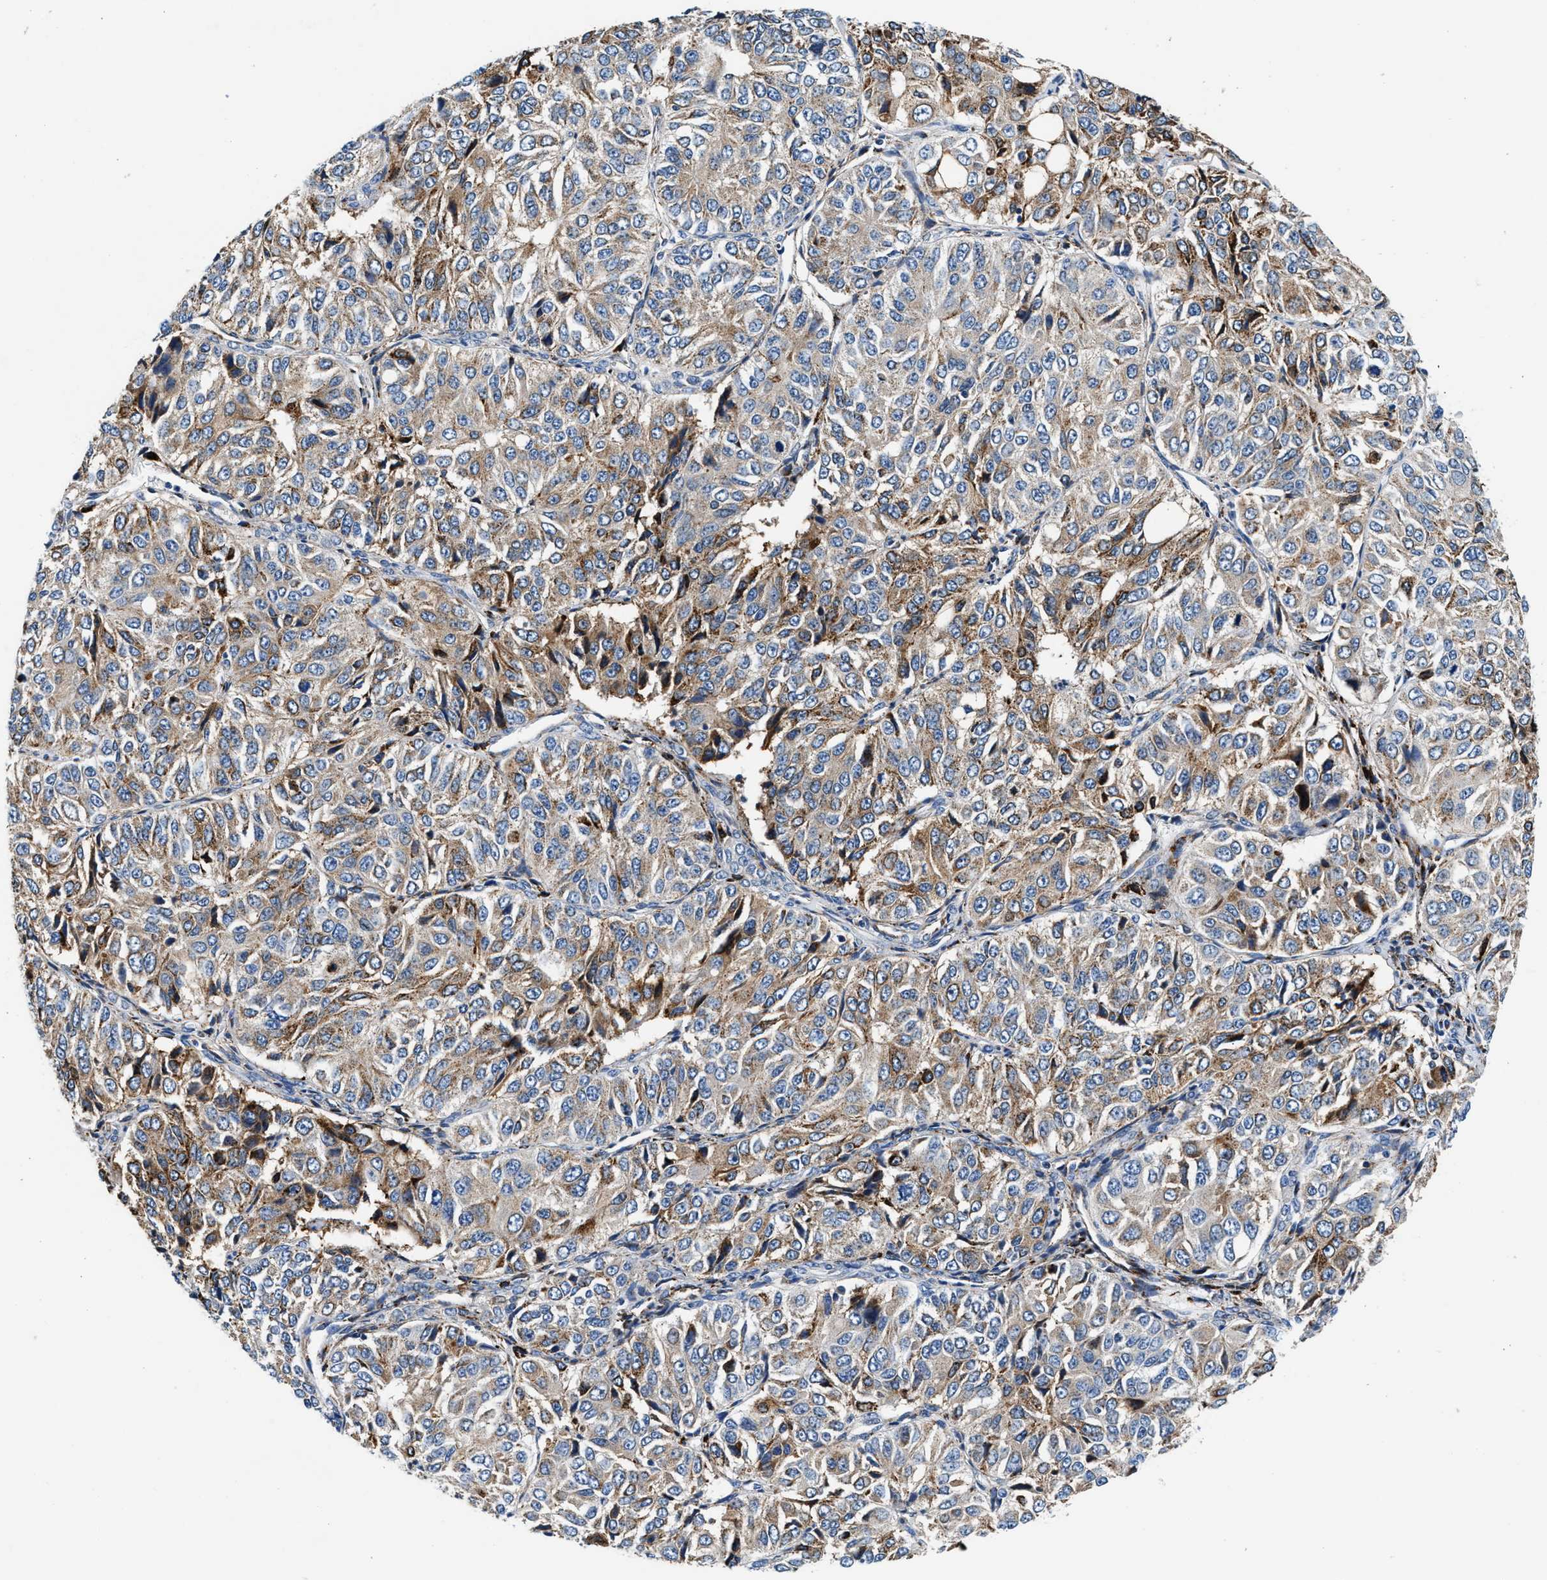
{"staining": {"intensity": "moderate", "quantity": "25%-75%", "location": "cytoplasmic/membranous"}, "tissue": "ovarian cancer", "cell_type": "Tumor cells", "image_type": "cancer", "snomed": [{"axis": "morphology", "description": "Carcinoma, endometroid"}, {"axis": "topography", "description": "Ovary"}], "caption": "About 25%-75% of tumor cells in ovarian cancer (endometroid carcinoma) display moderate cytoplasmic/membranous protein positivity as visualized by brown immunohistochemical staining.", "gene": "SLFN11", "patient": {"sex": "female", "age": 51}}